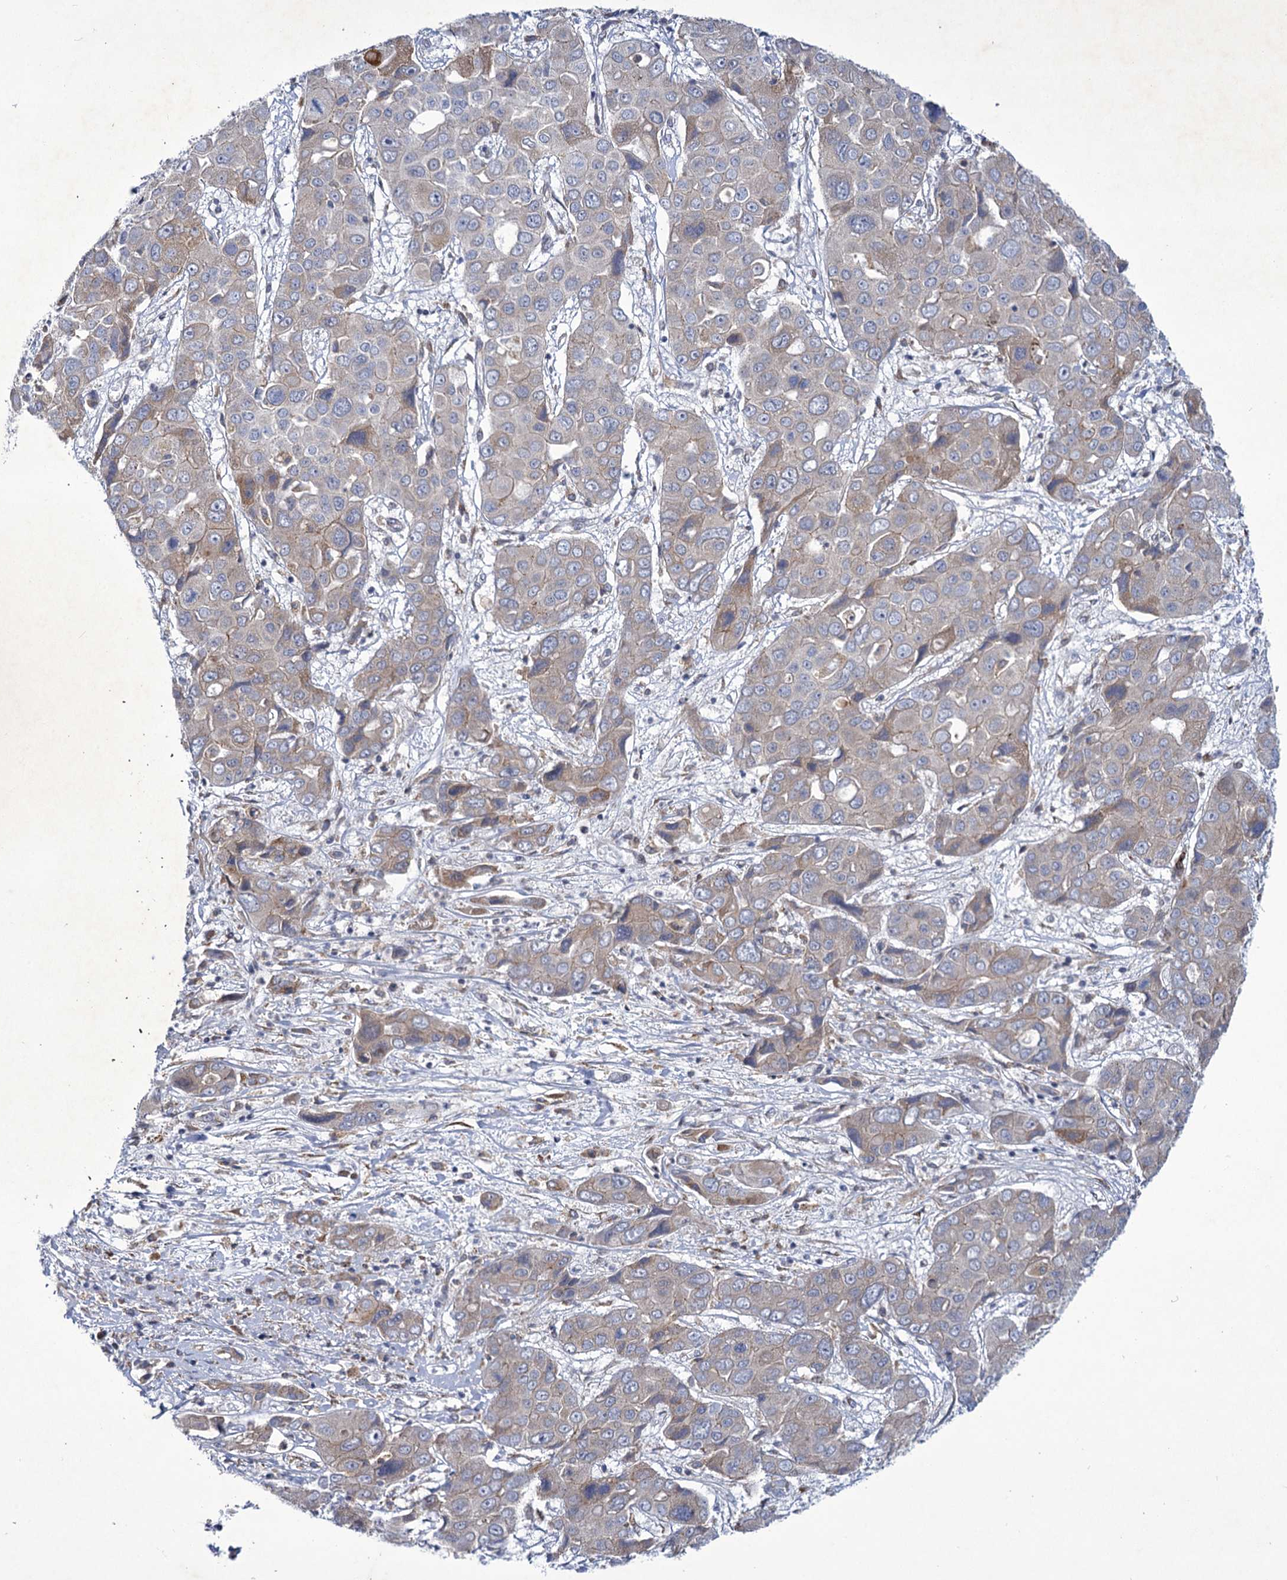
{"staining": {"intensity": "weak", "quantity": "<25%", "location": "cytoplasmic/membranous"}, "tissue": "liver cancer", "cell_type": "Tumor cells", "image_type": "cancer", "snomed": [{"axis": "morphology", "description": "Cholangiocarcinoma"}, {"axis": "topography", "description": "Liver"}], "caption": "Human liver cancer (cholangiocarcinoma) stained for a protein using IHC demonstrates no staining in tumor cells.", "gene": "MBLAC2", "patient": {"sex": "male", "age": 67}}